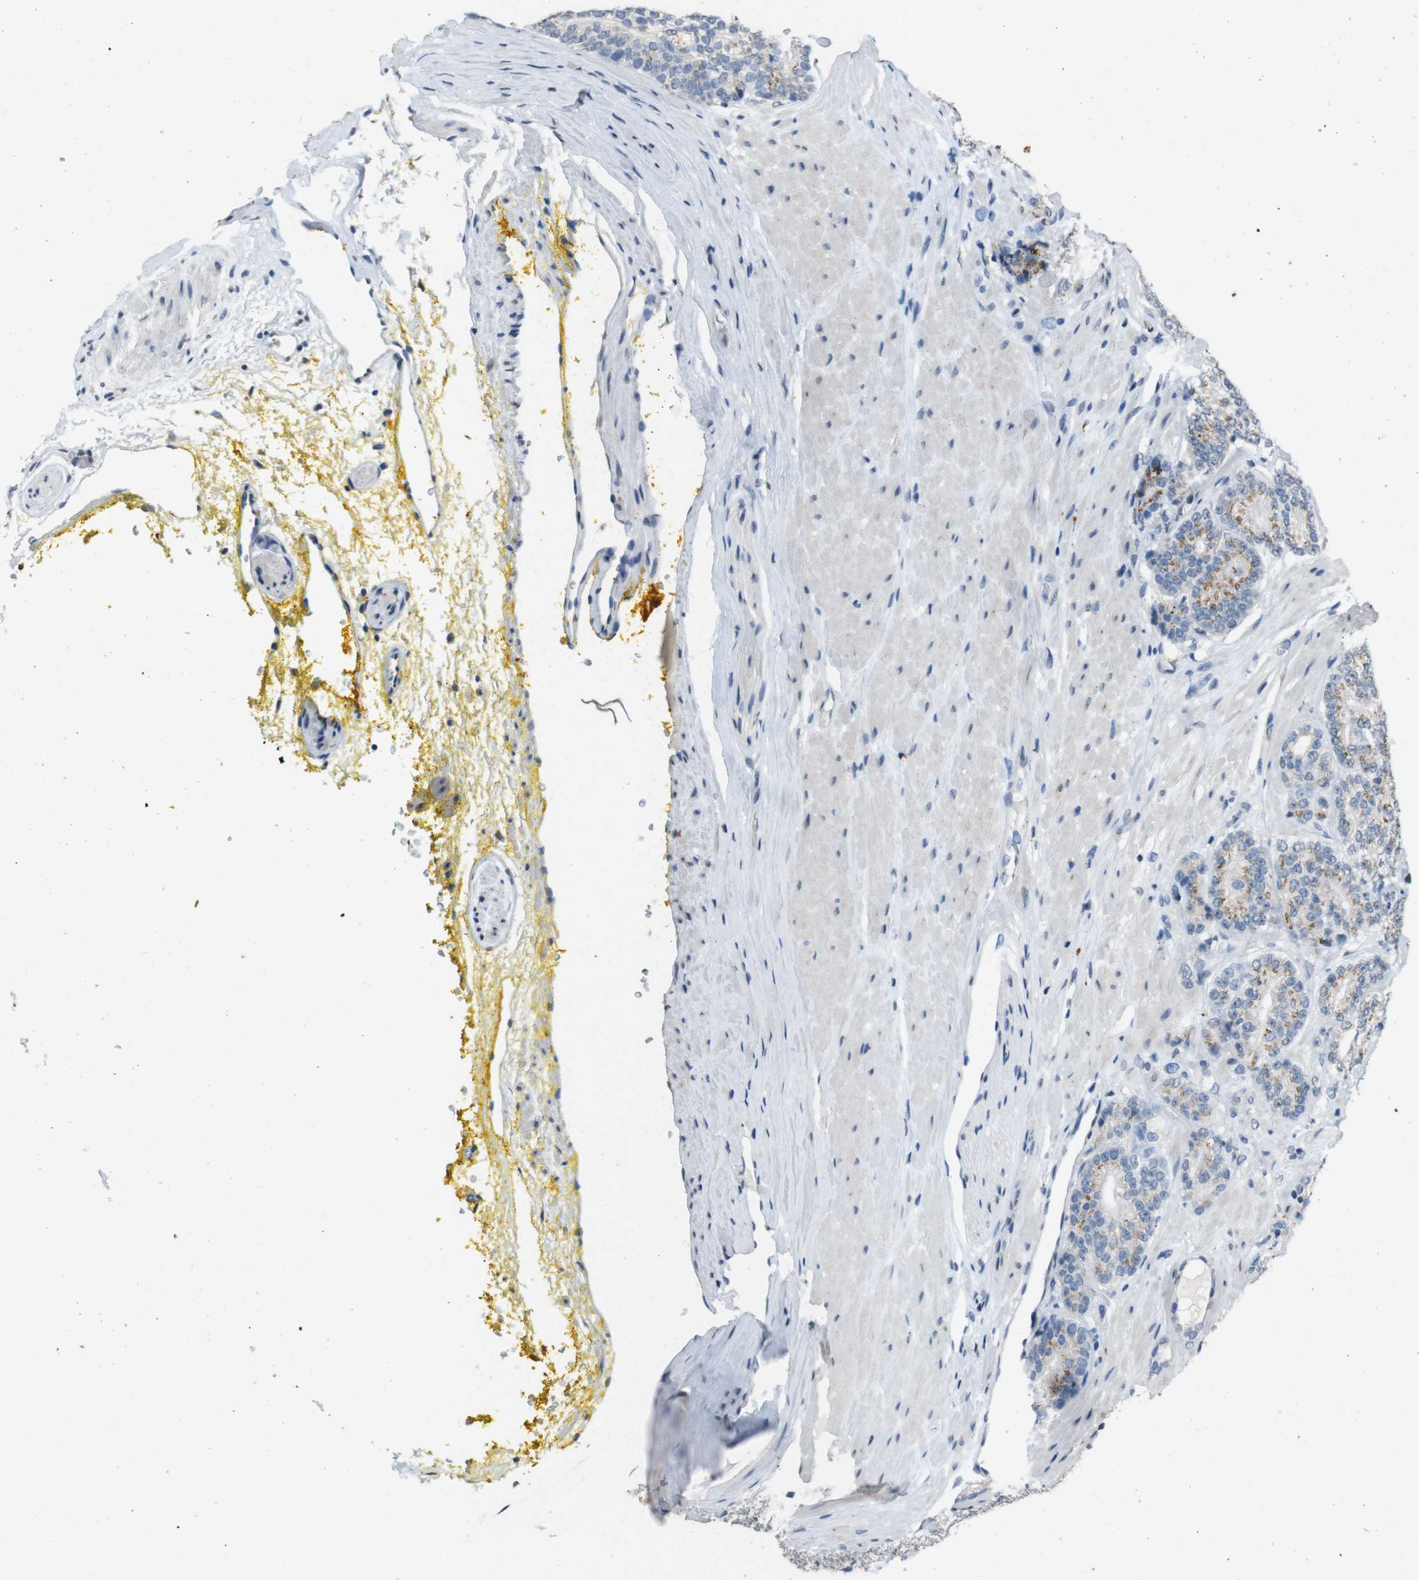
{"staining": {"intensity": "weak", "quantity": "25%-75%", "location": "cytoplasmic/membranous"}, "tissue": "prostate cancer", "cell_type": "Tumor cells", "image_type": "cancer", "snomed": [{"axis": "morphology", "description": "Adenocarcinoma, High grade"}, {"axis": "topography", "description": "Prostate"}], "caption": "Brown immunohistochemical staining in adenocarcinoma (high-grade) (prostate) shows weak cytoplasmic/membranous expression in approximately 25%-75% of tumor cells.", "gene": "STBD1", "patient": {"sex": "male", "age": 61}}